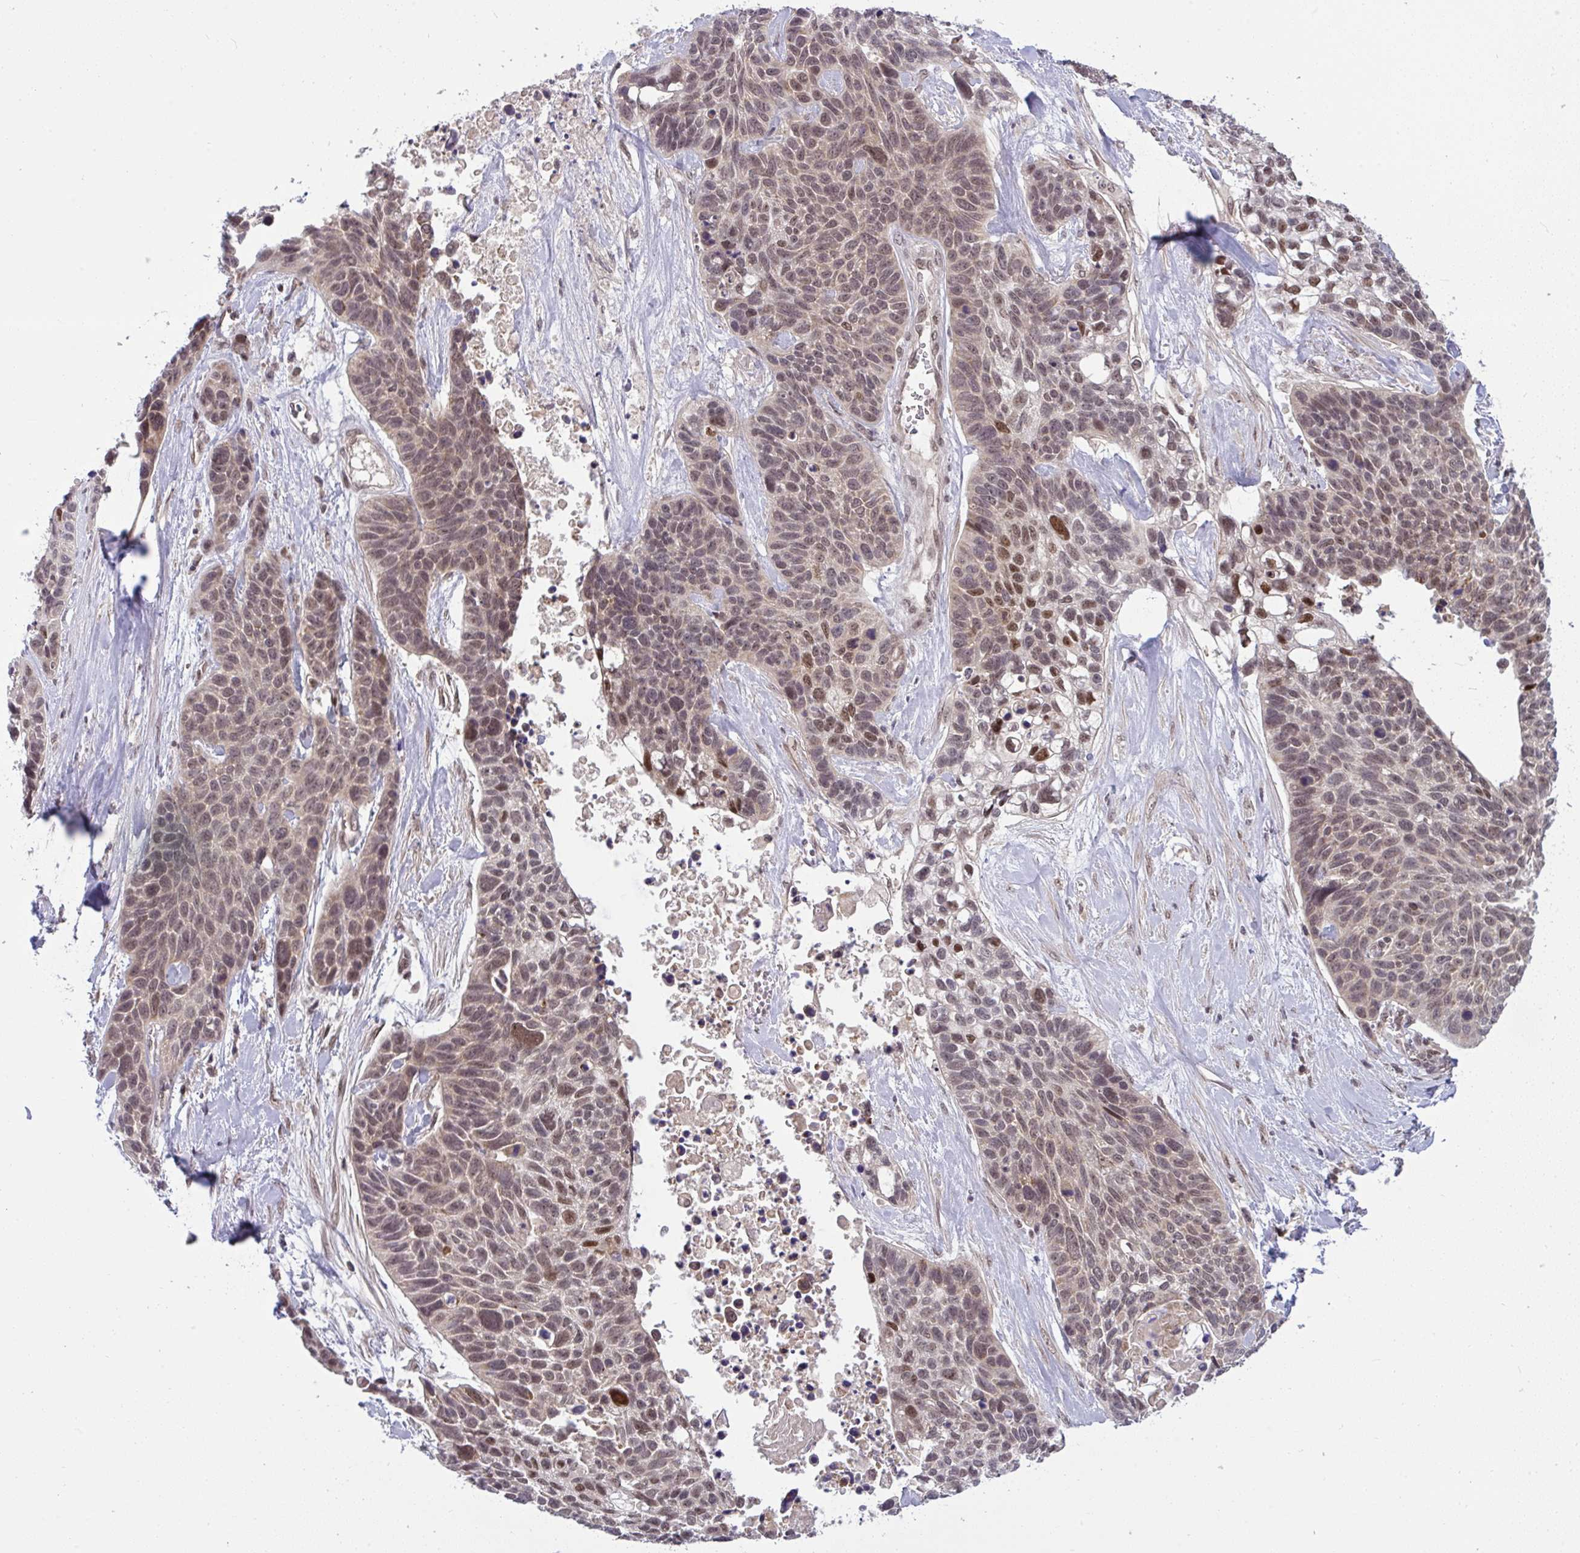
{"staining": {"intensity": "moderate", "quantity": ">75%", "location": "nuclear"}, "tissue": "lung cancer", "cell_type": "Tumor cells", "image_type": "cancer", "snomed": [{"axis": "morphology", "description": "Squamous cell carcinoma, NOS"}, {"axis": "topography", "description": "Lung"}], "caption": "A histopathology image of lung cancer (squamous cell carcinoma) stained for a protein exhibits moderate nuclear brown staining in tumor cells.", "gene": "KLF2", "patient": {"sex": "male", "age": 62}}